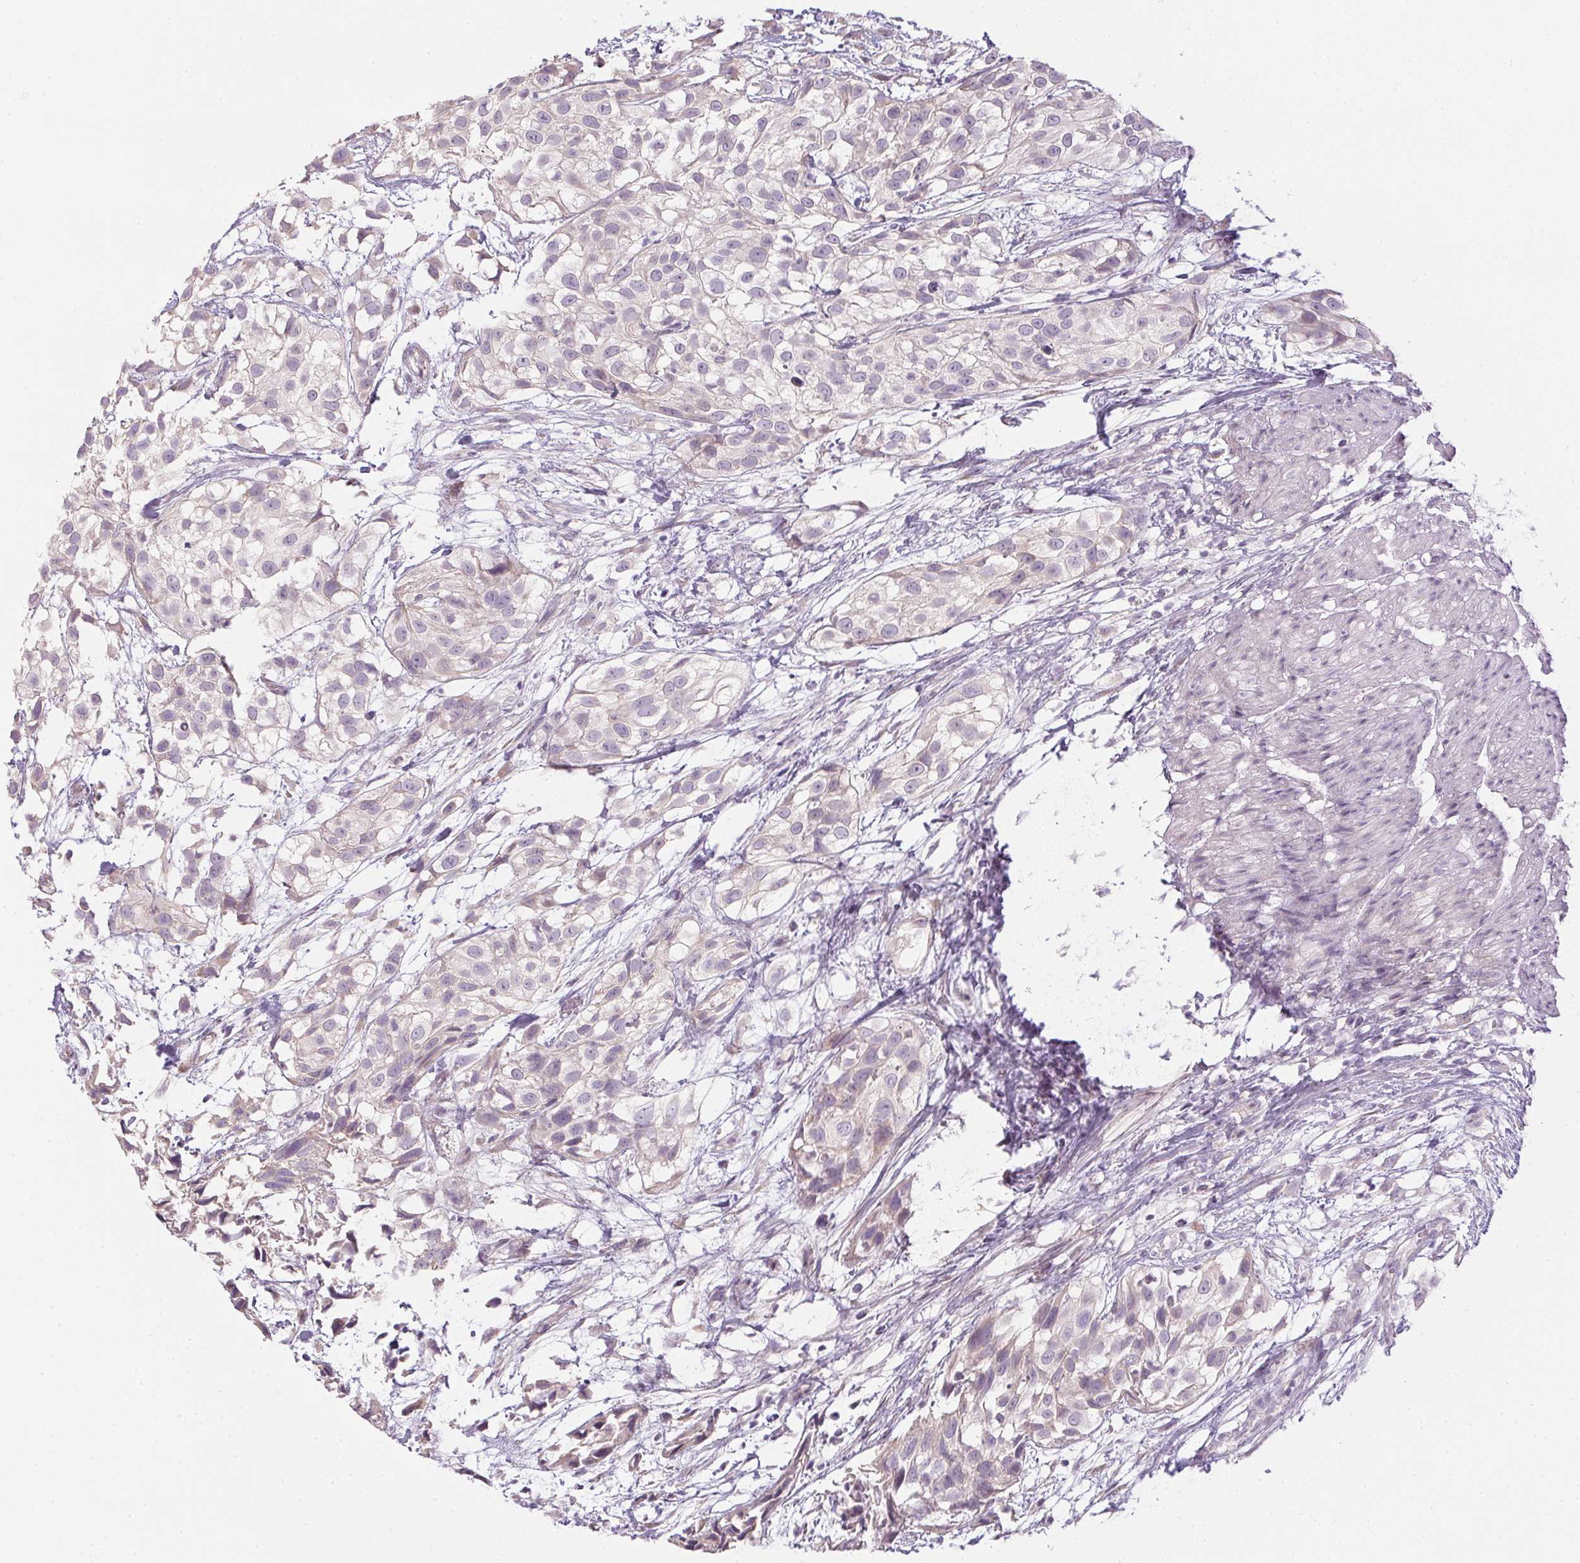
{"staining": {"intensity": "weak", "quantity": "<25%", "location": "cytoplasmic/membranous"}, "tissue": "urothelial cancer", "cell_type": "Tumor cells", "image_type": "cancer", "snomed": [{"axis": "morphology", "description": "Urothelial carcinoma, High grade"}, {"axis": "topography", "description": "Urinary bladder"}], "caption": "Urothelial carcinoma (high-grade) was stained to show a protein in brown. There is no significant expression in tumor cells. (DAB (3,3'-diaminobenzidine) immunohistochemistry (IHC) with hematoxylin counter stain).", "gene": "CTCFL", "patient": {"sex": "male", "age": 56}}